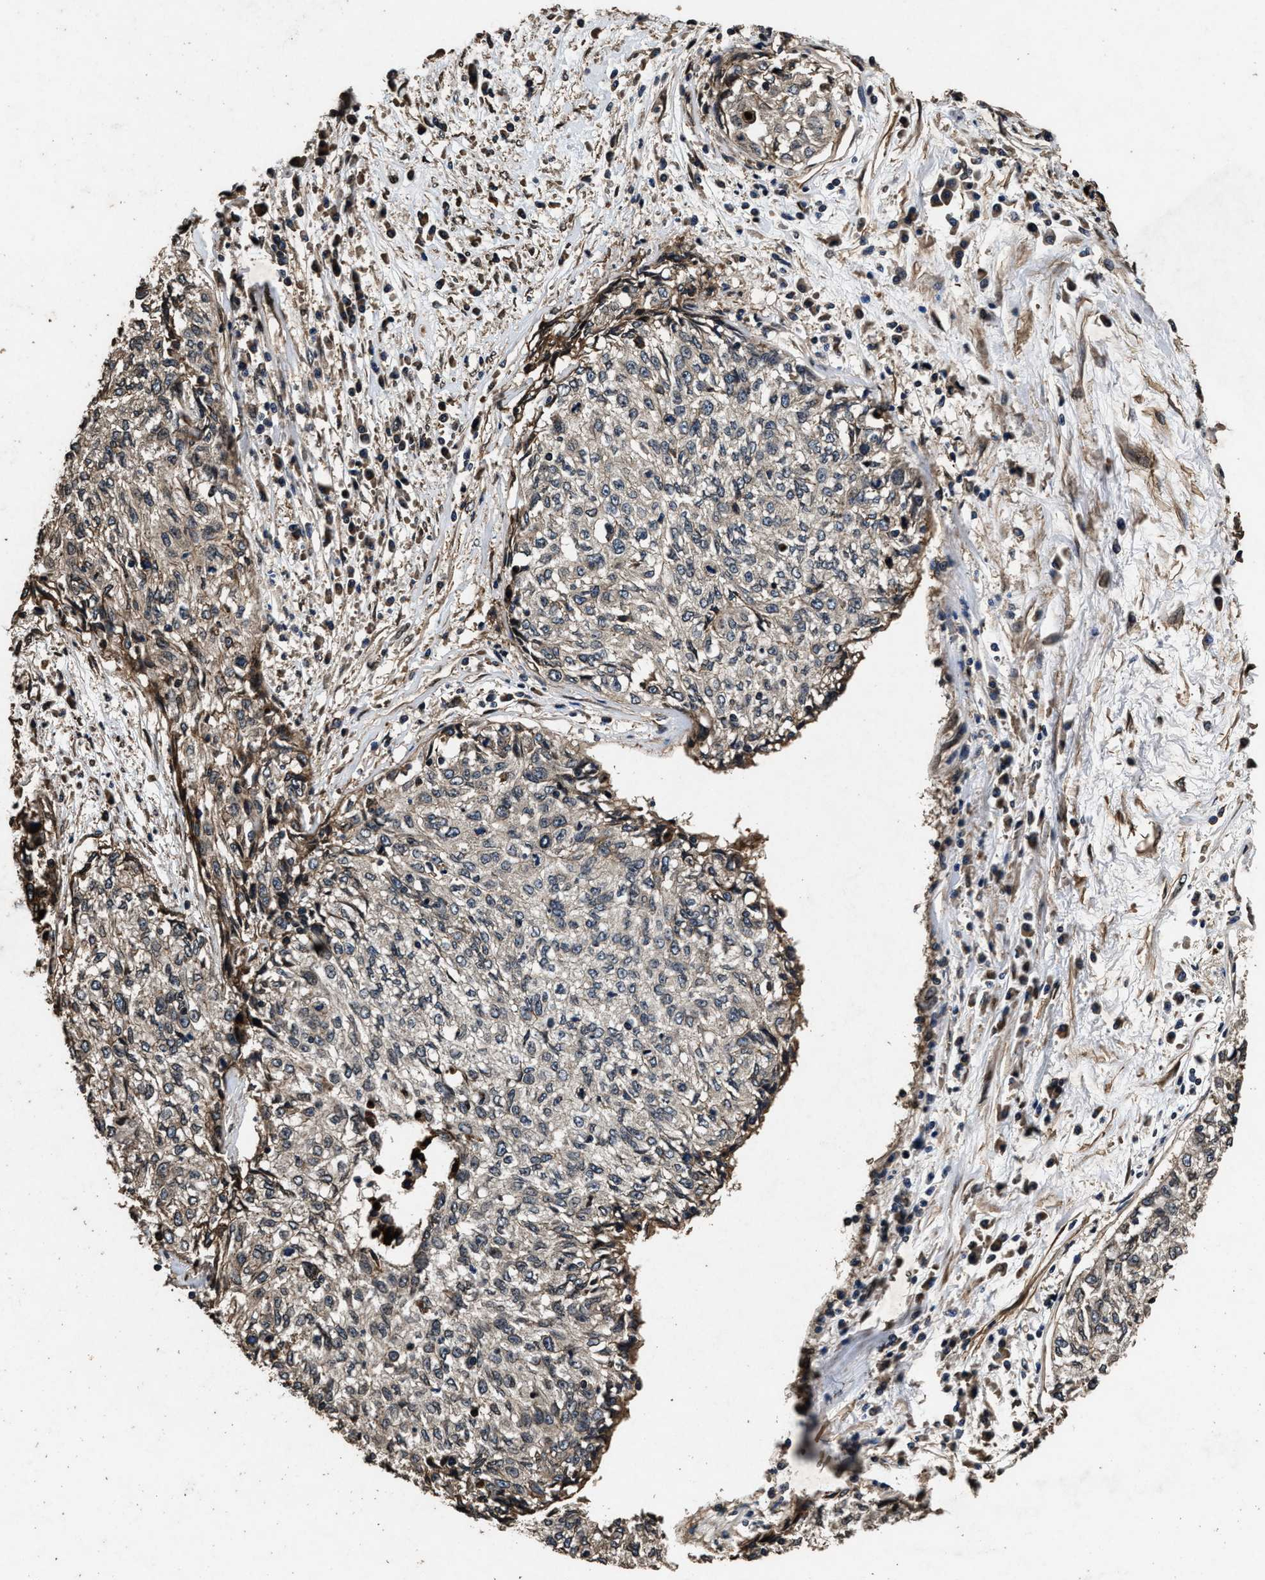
{"staining": {"intensity": "weak", "quantity": "<25%", "location": "cytoplasmic/membranous"}, "tissue": "cervical cancer", "cell_type": "Tumor cells", "image_type": "cancer", "snomed": [{"axis": "morphology", "description": "Squamous cell carcinoma, NOS"}, {"axis": "topography", "description": "Cervix"}], "caption": "Tumor cells are negative for protein expression in human cervical cancer.", "gene": "ACCS", "patient": {"sex": "female", "age": 57}}